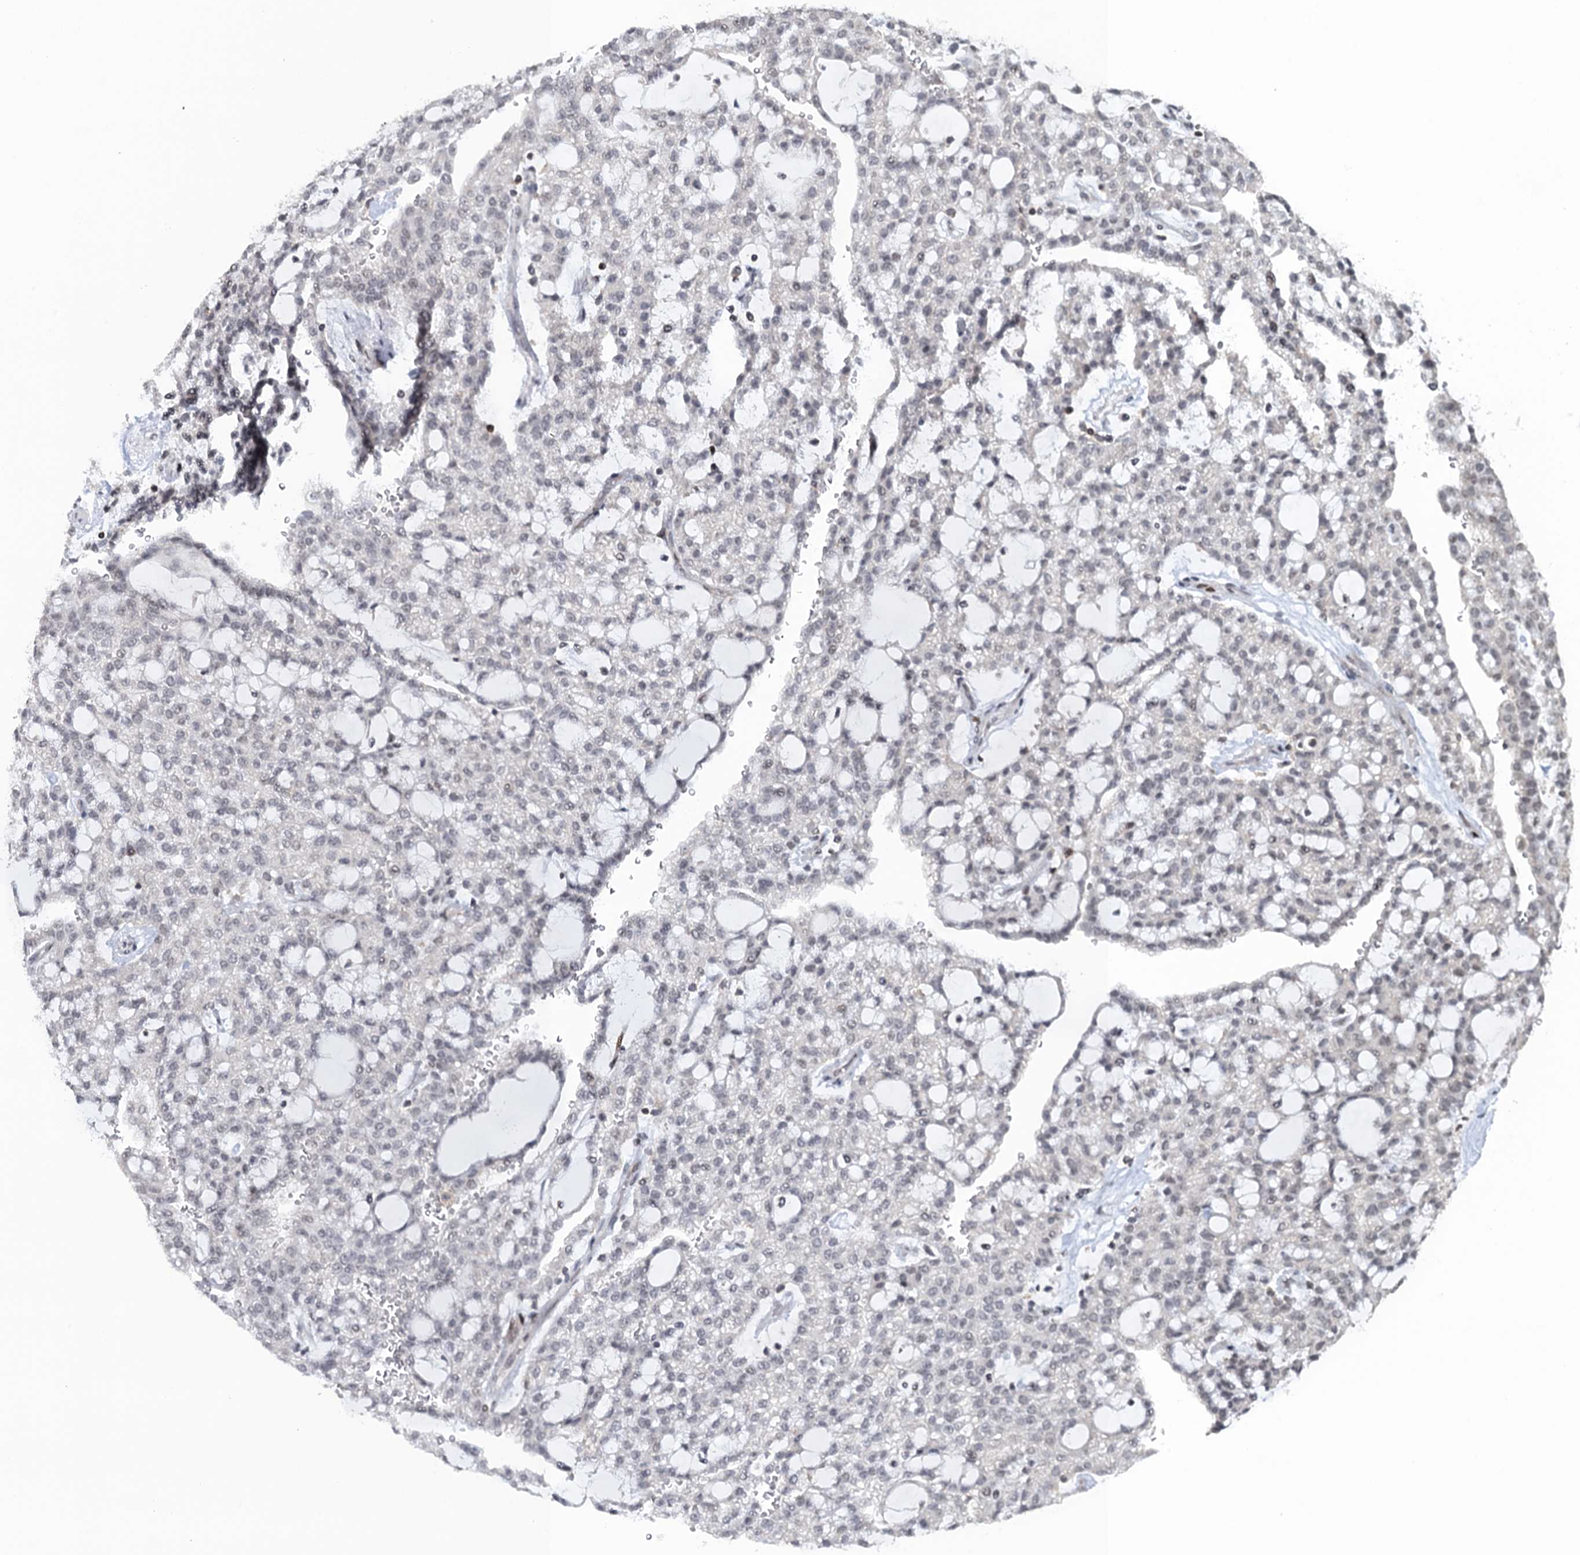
{"staining": {"intensity": "negative", "quantity": "none", "location": "none"}, "tissue": "renal cancer", "cell_type": "Tumor cells", "image_type": "cancer", "snomed": [{"axis": "morphology", "description": "Adenocarcinoma, NOS"}, {"axis": "topography", "description": "Kidney"}], "caption": "The IHC histopathology image has no significant expression in tumor cells of adenocarcinoma (renal) tissue.", "gene": "FYB1", "patient": {"sex": "male", "age": 63}}